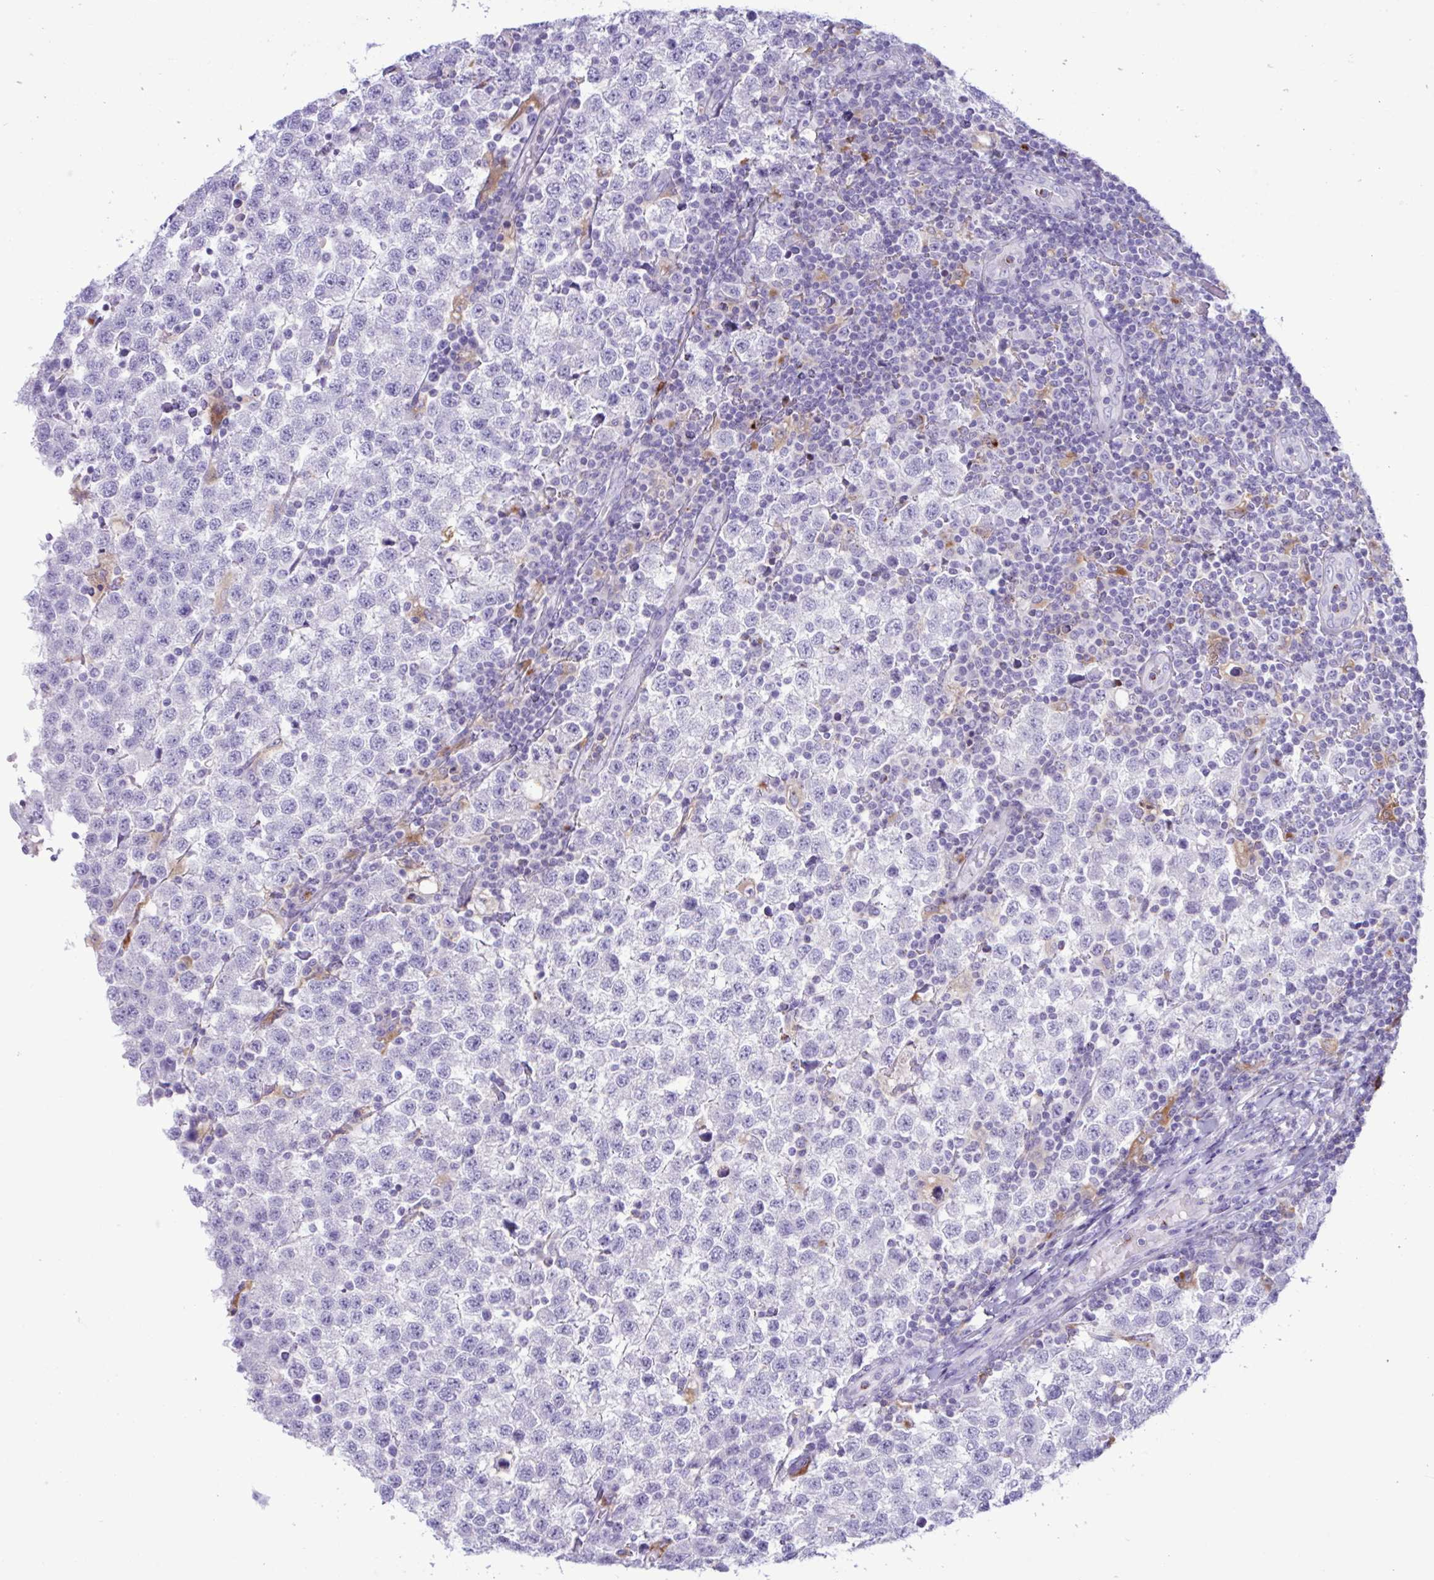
{"staining": {"intensity": "negative", "quantity": "none", "location": "none"}, "tissue": "testis cancer", "cell_type": "Tumor cells", "image_type": "cancer", "snomed": [{"axis": "morphology", "description": "Seminoma, NOS"}, {"axis": "topography", "description": "Testis"}], "caption": "The IHC micrograph has no significant staining in tumor cells of seminoma (testis) tissue. (Stains: DAB (3,3'-diaminobenzidine) IHC with hematoxylin counter stain, Microscopy: brightfield microscopy at high magnification).", "gene": "XCL1", "patient": {"sex": "male", "age": 34}}